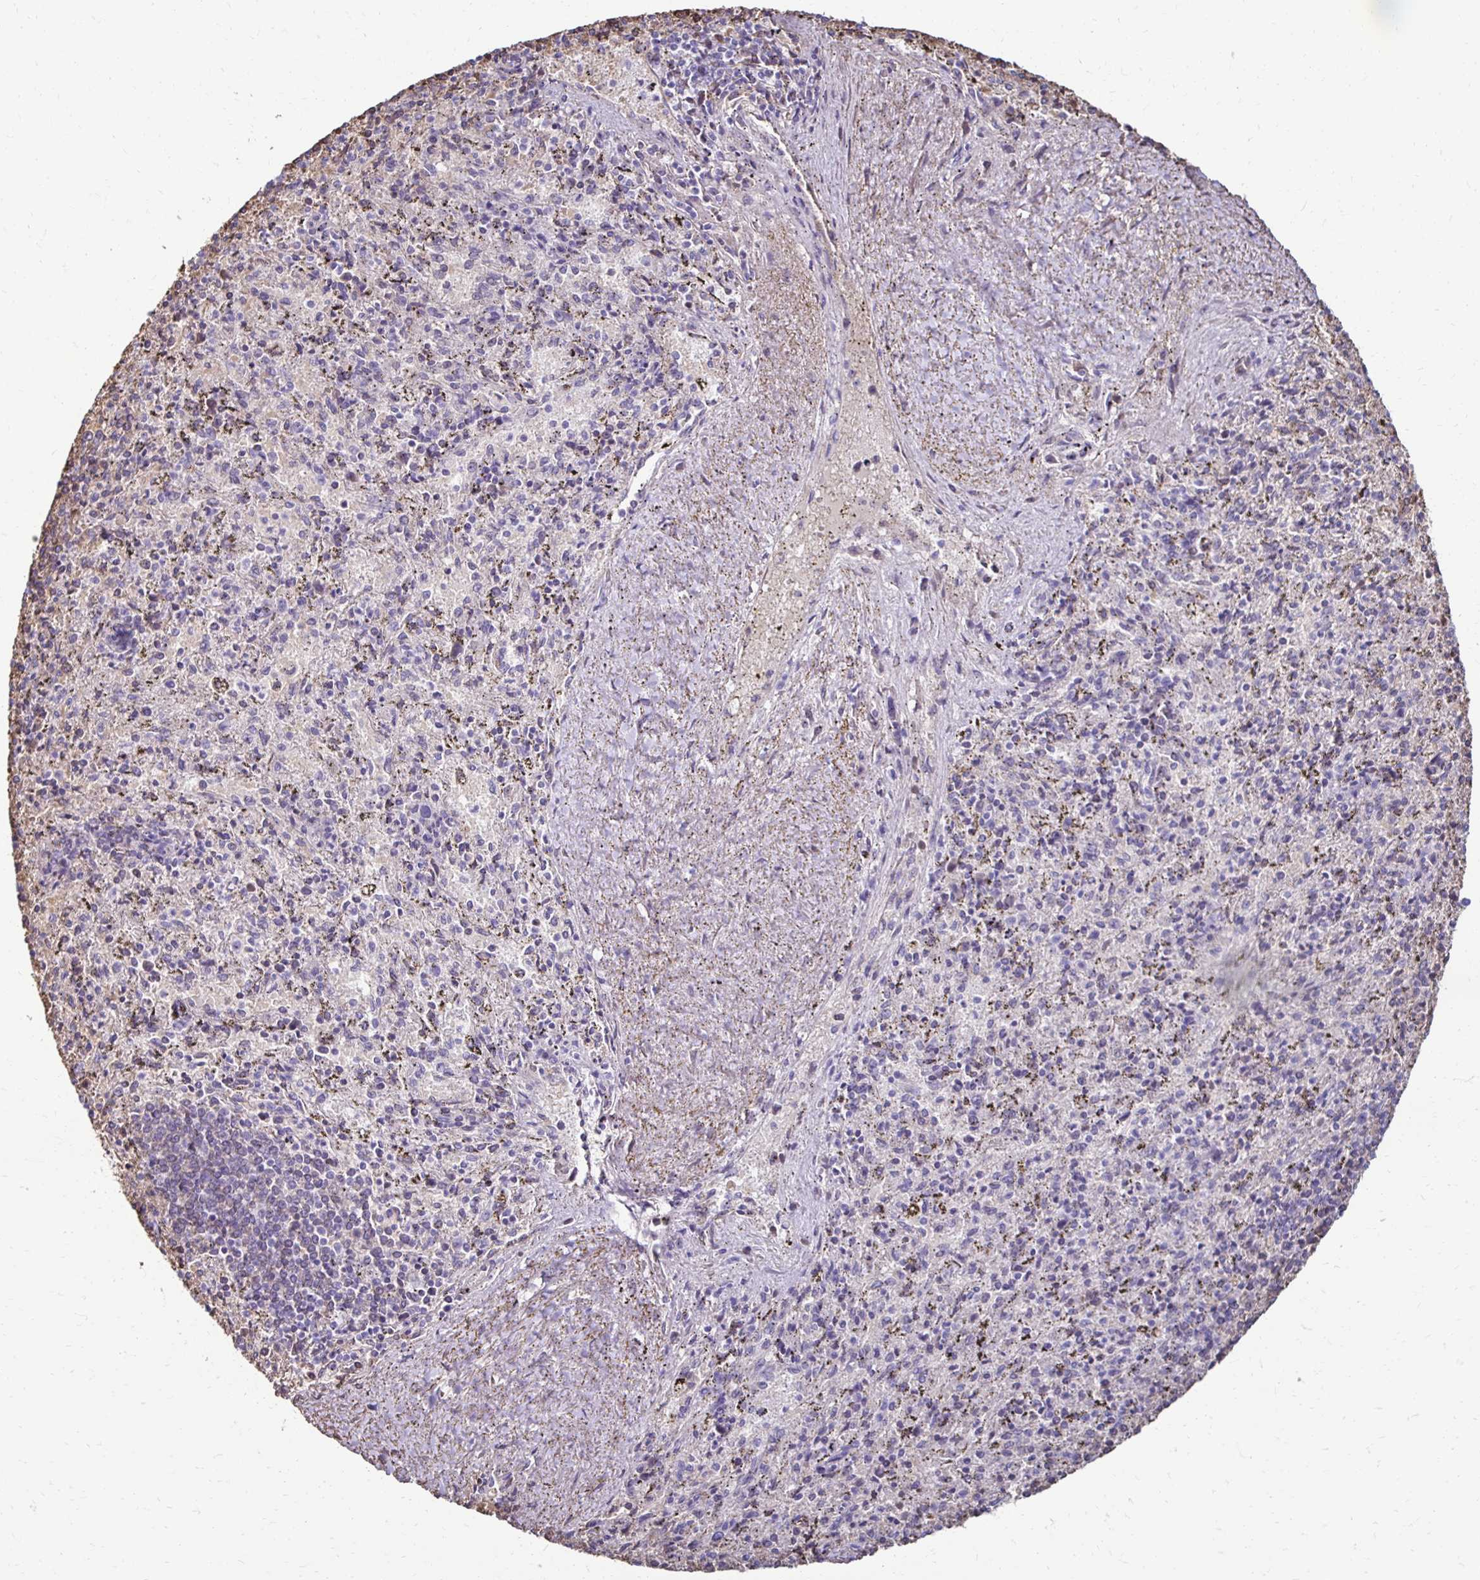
{"staining": {"intensity": "negative", "quantity": "none", "location": "none"}, "tissue": "spleen", "cell_type": "Cells in red pulp", "image_type": "normal", "snomed": [{"axis": "morphology", "description": "Normal tissue, NOS"}, {"axis": "topography", "description": "Spleen"}], "caption": "Immunohistochemistry histopathology image of normal human spleen stained for a protein (brown), which demonstrates no staining in cells in red pulp.", "gene": "RHBDL3", "patient": {"sex": "male", "age": 57}}